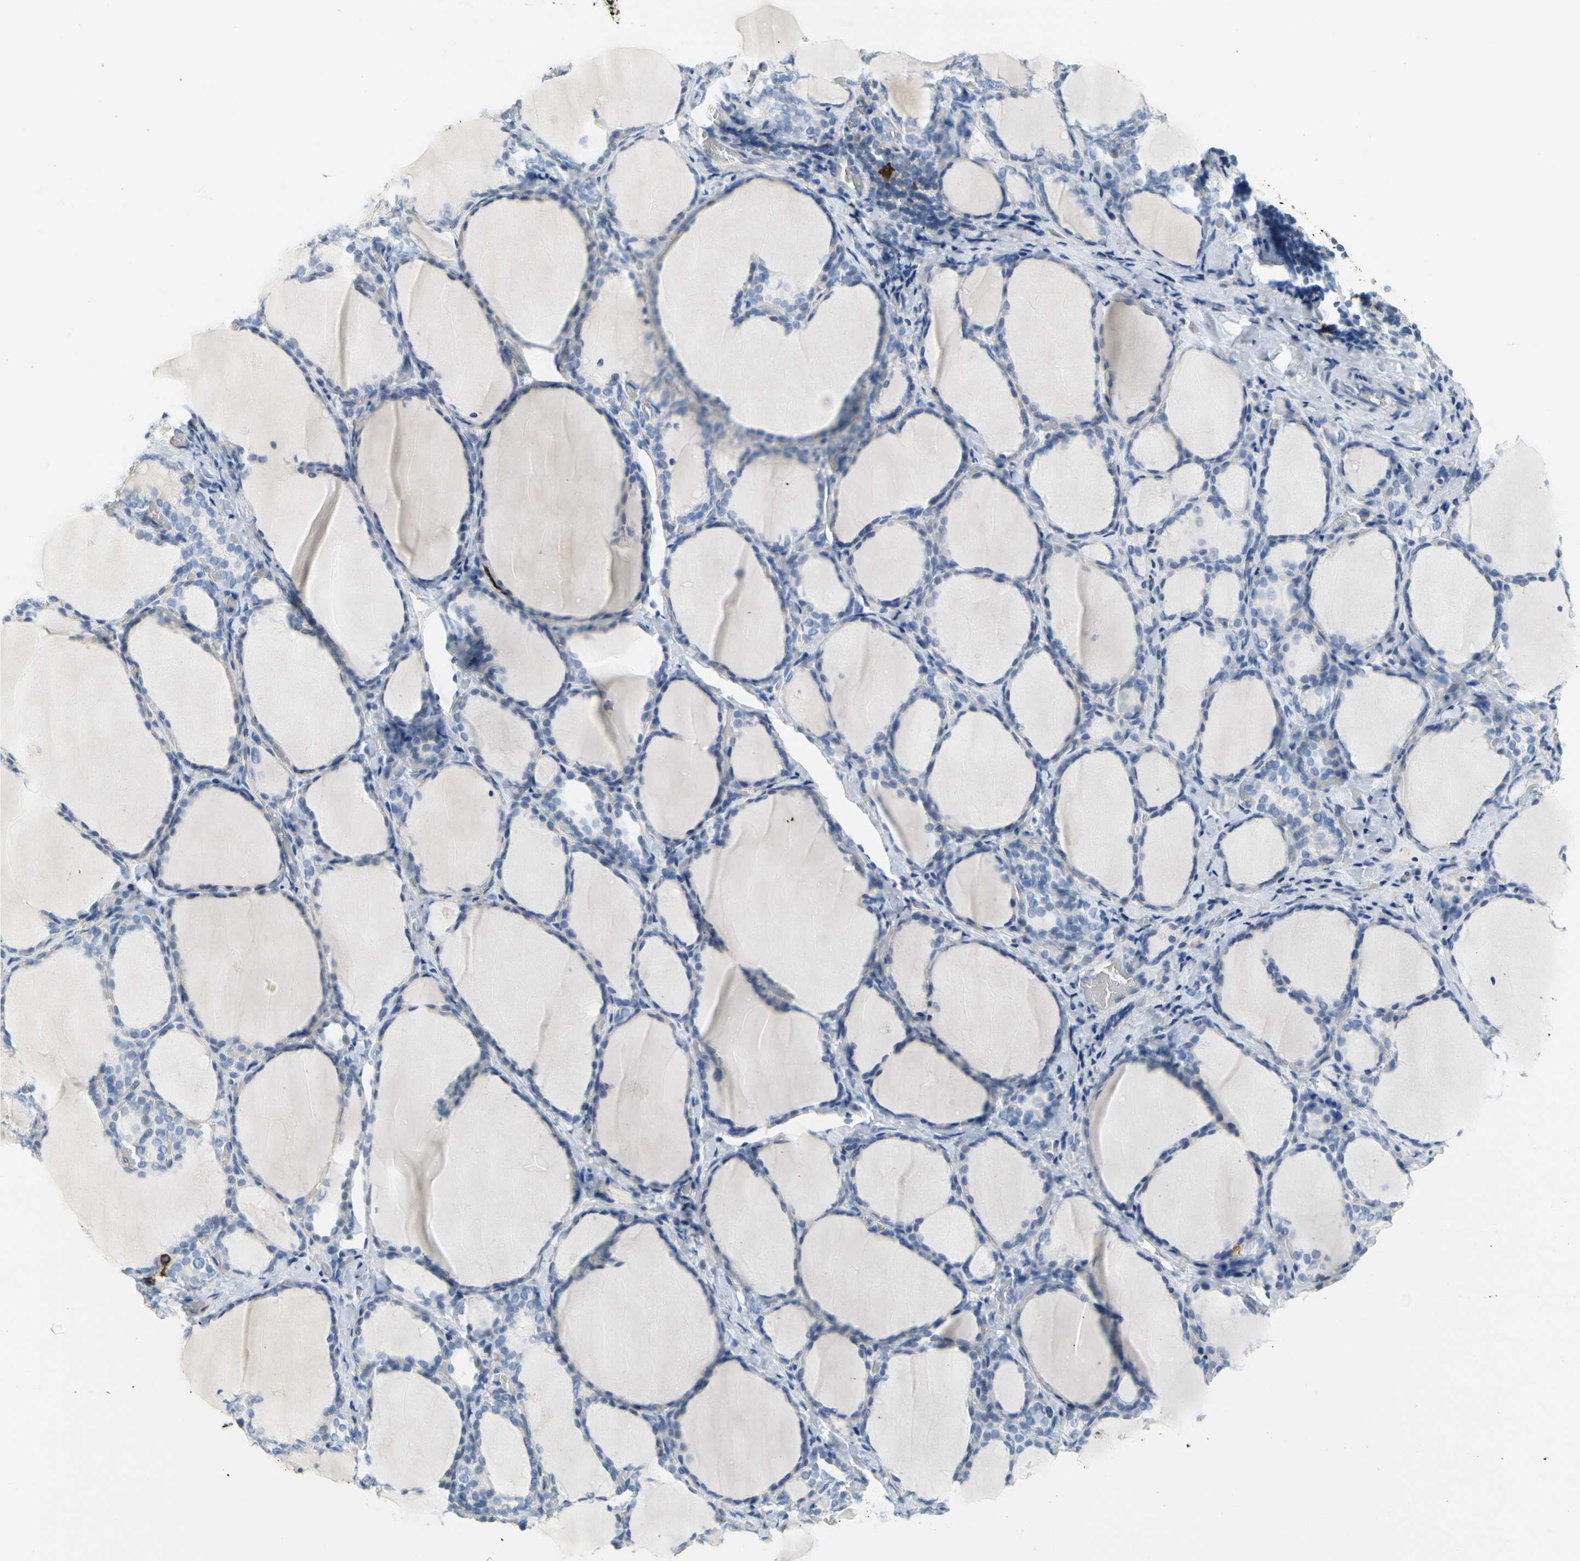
{"staining": {"intensity": "weak", "quantity": "25%-75%", "location": "cytoplasmic/membranous"}, "tissue": "thyroid gland", "cell_type": "Glandular cells", "image_type": "normal", "snomed": [{"axis": "morphology", "description": "Normal tissue, NOS"}, {"axis": "morphology", "description": "Papillary adenocarcinoma, NOS"}, {"axis": "topography", "description": "Thyroid gland"}], "caption": "Protein expression analysis of benign human thyroid gland reveals weak cytoplasmic/membranous expression in about 25%-75% of glandular cells. (Stains: DAB in brown, nuclei in blue, Microscopy: brightfield microscopy at high magnification).", "gene": "TACC3", "patient": {"sex": "female", "age": 30}}